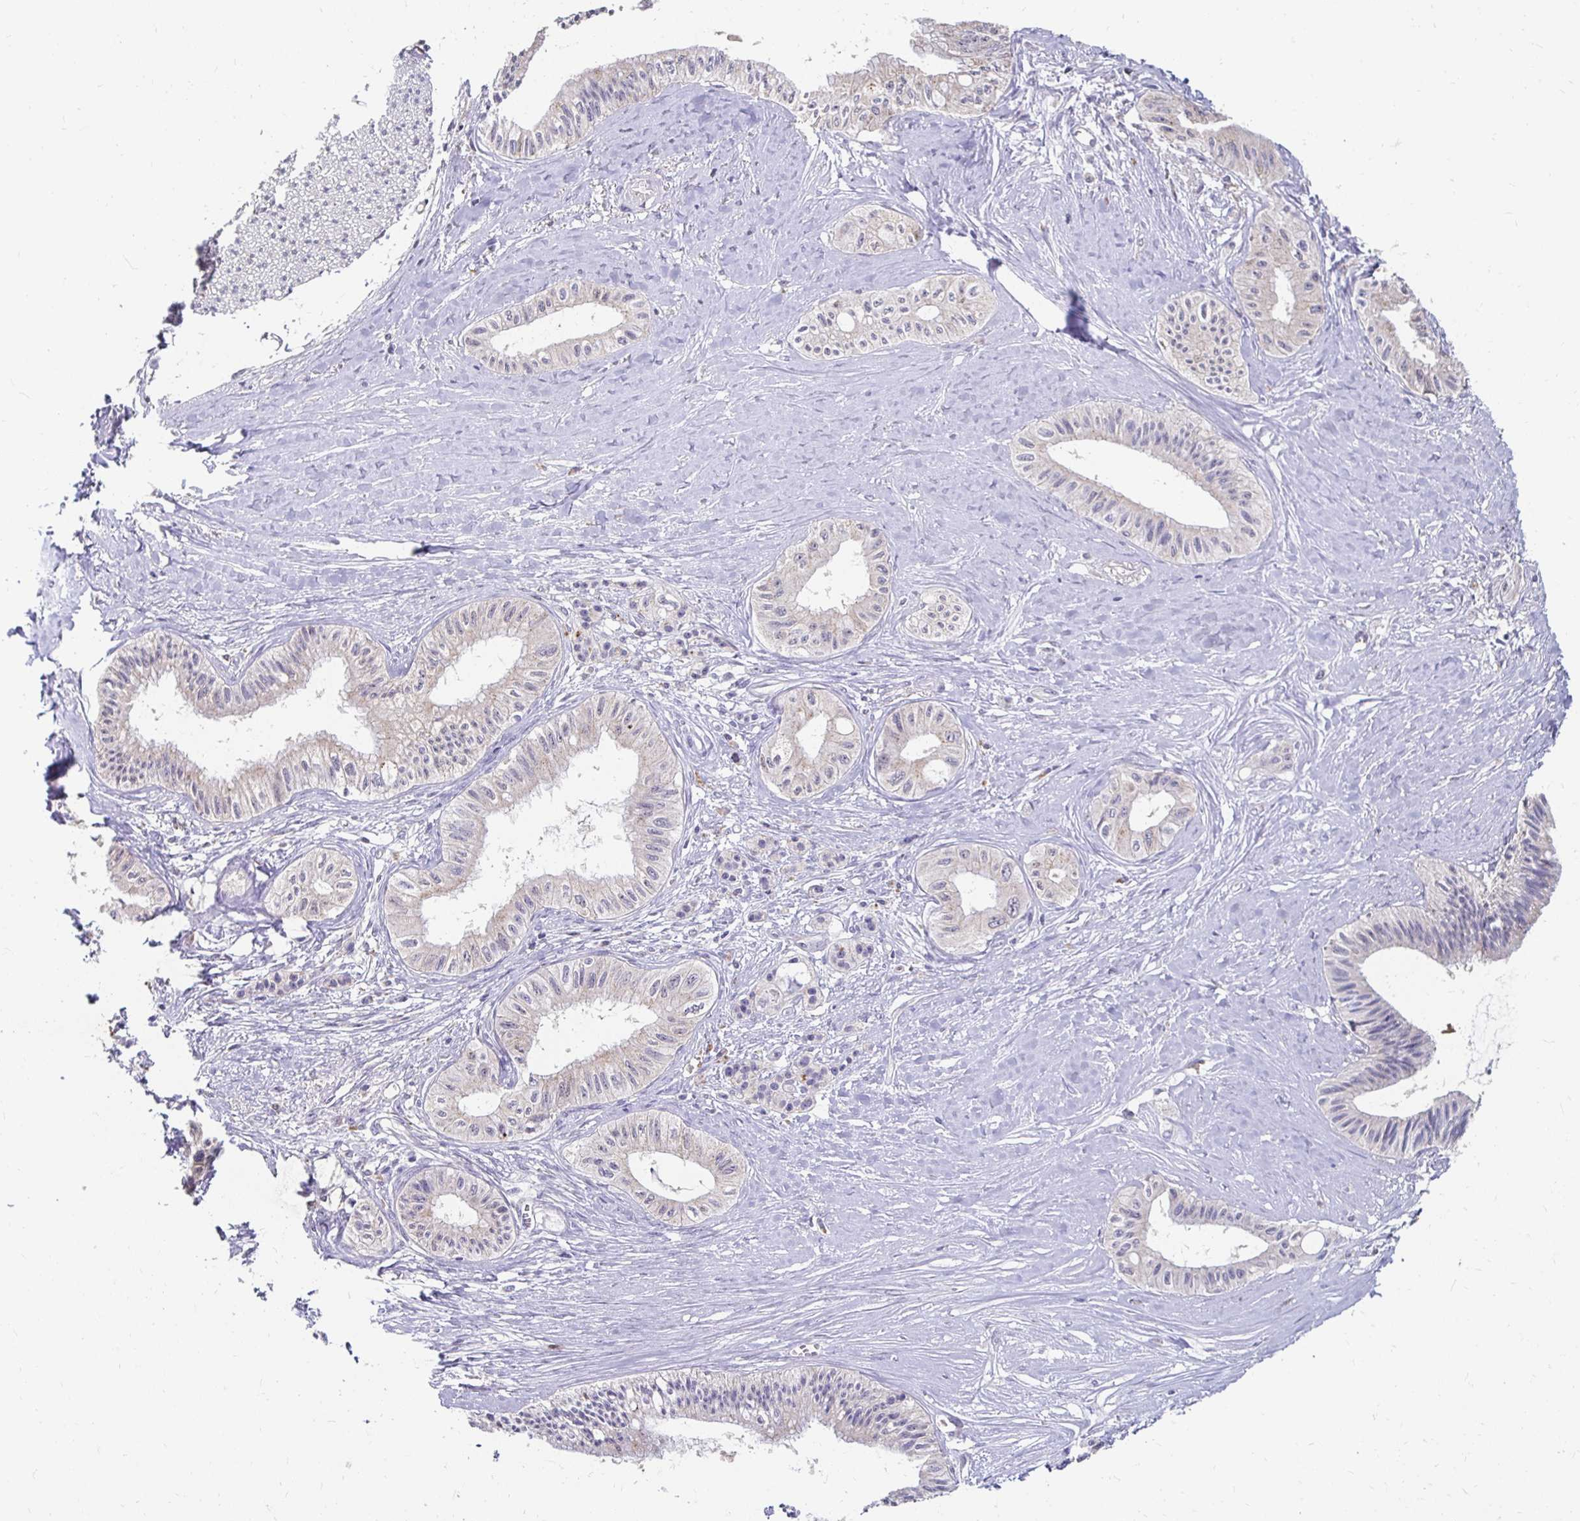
{"staining": {"intensity": "negative", "quantity": "none", "location": "none"}, "tissue": "pancreatic cancer", "cell_type": "Tumor cells", "image_type": "cancer", "snomed": [{"axis": "morphology", "description": "Adenocarcinoma, NOS"}, {"axis": "topography", "description": "Pancreas"}], "caption": "Tumor cells are negative for brown protein staining in adenocarcinoma (pancreatic). (Stains: DAB immunohistochemistry (IHC) with hematoxylin counter stain, Microscopy: brightfield microscopy at high magnification).", "gene": "GK2", "patient": {"sex": "male", "age": 71}}